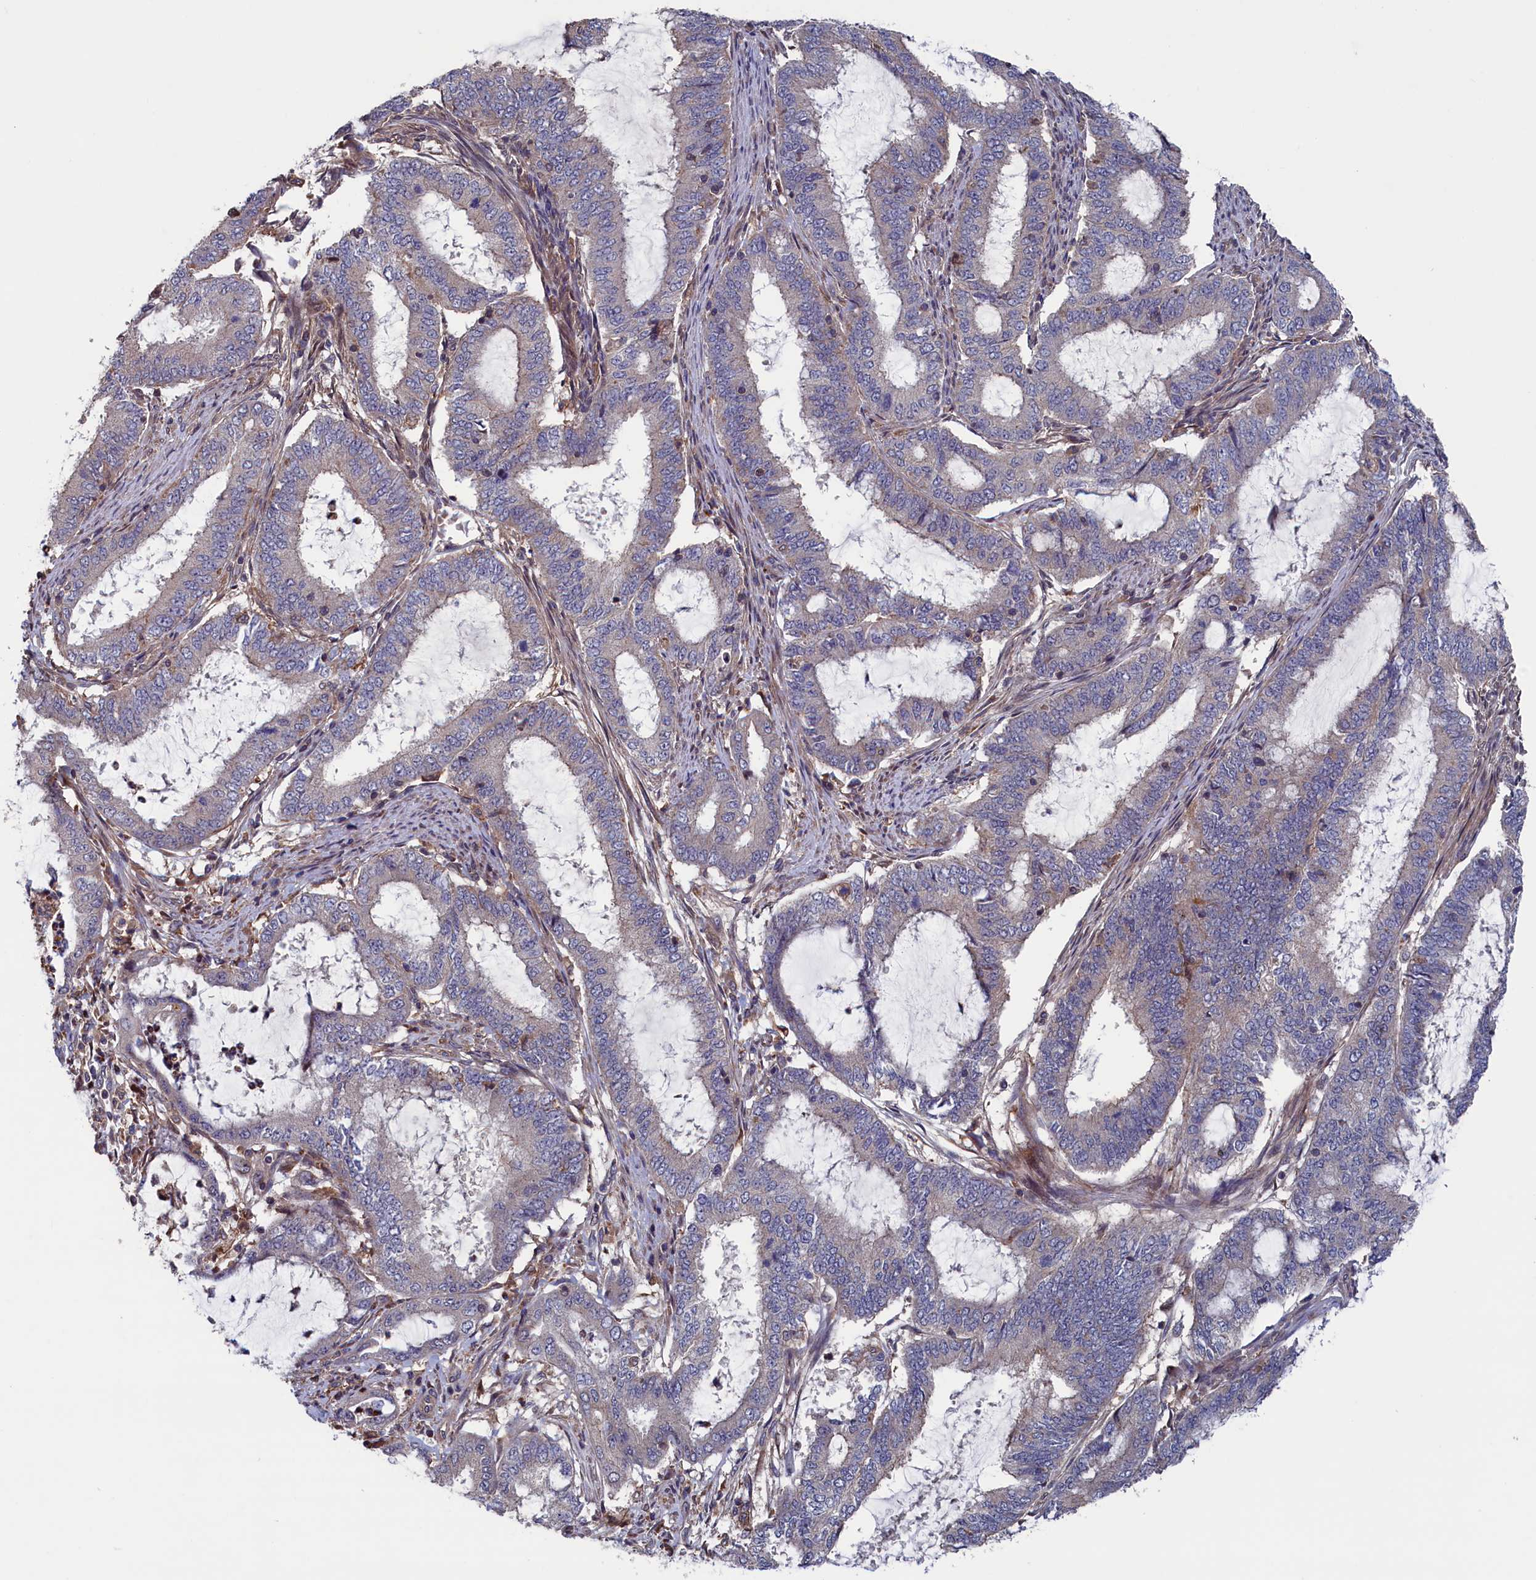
{"staining": {"intensity": "negative", "quantity": "none", "location": "none"}, "tissue": "endometrial cancer", "cell_type": "Tumor cells", "image_type": "cancer", "snomed": [{"axis": "morphology", "description": "Adenocarcinoma, NOS"}, {"axis": "topography", "description": "Endometrium"}], "caption": "Tumor cells show no significant expression in adenocarcinoma (endometrial).", "gene": "SPATA13", "patient": {"sex": "female", "age": 51}}